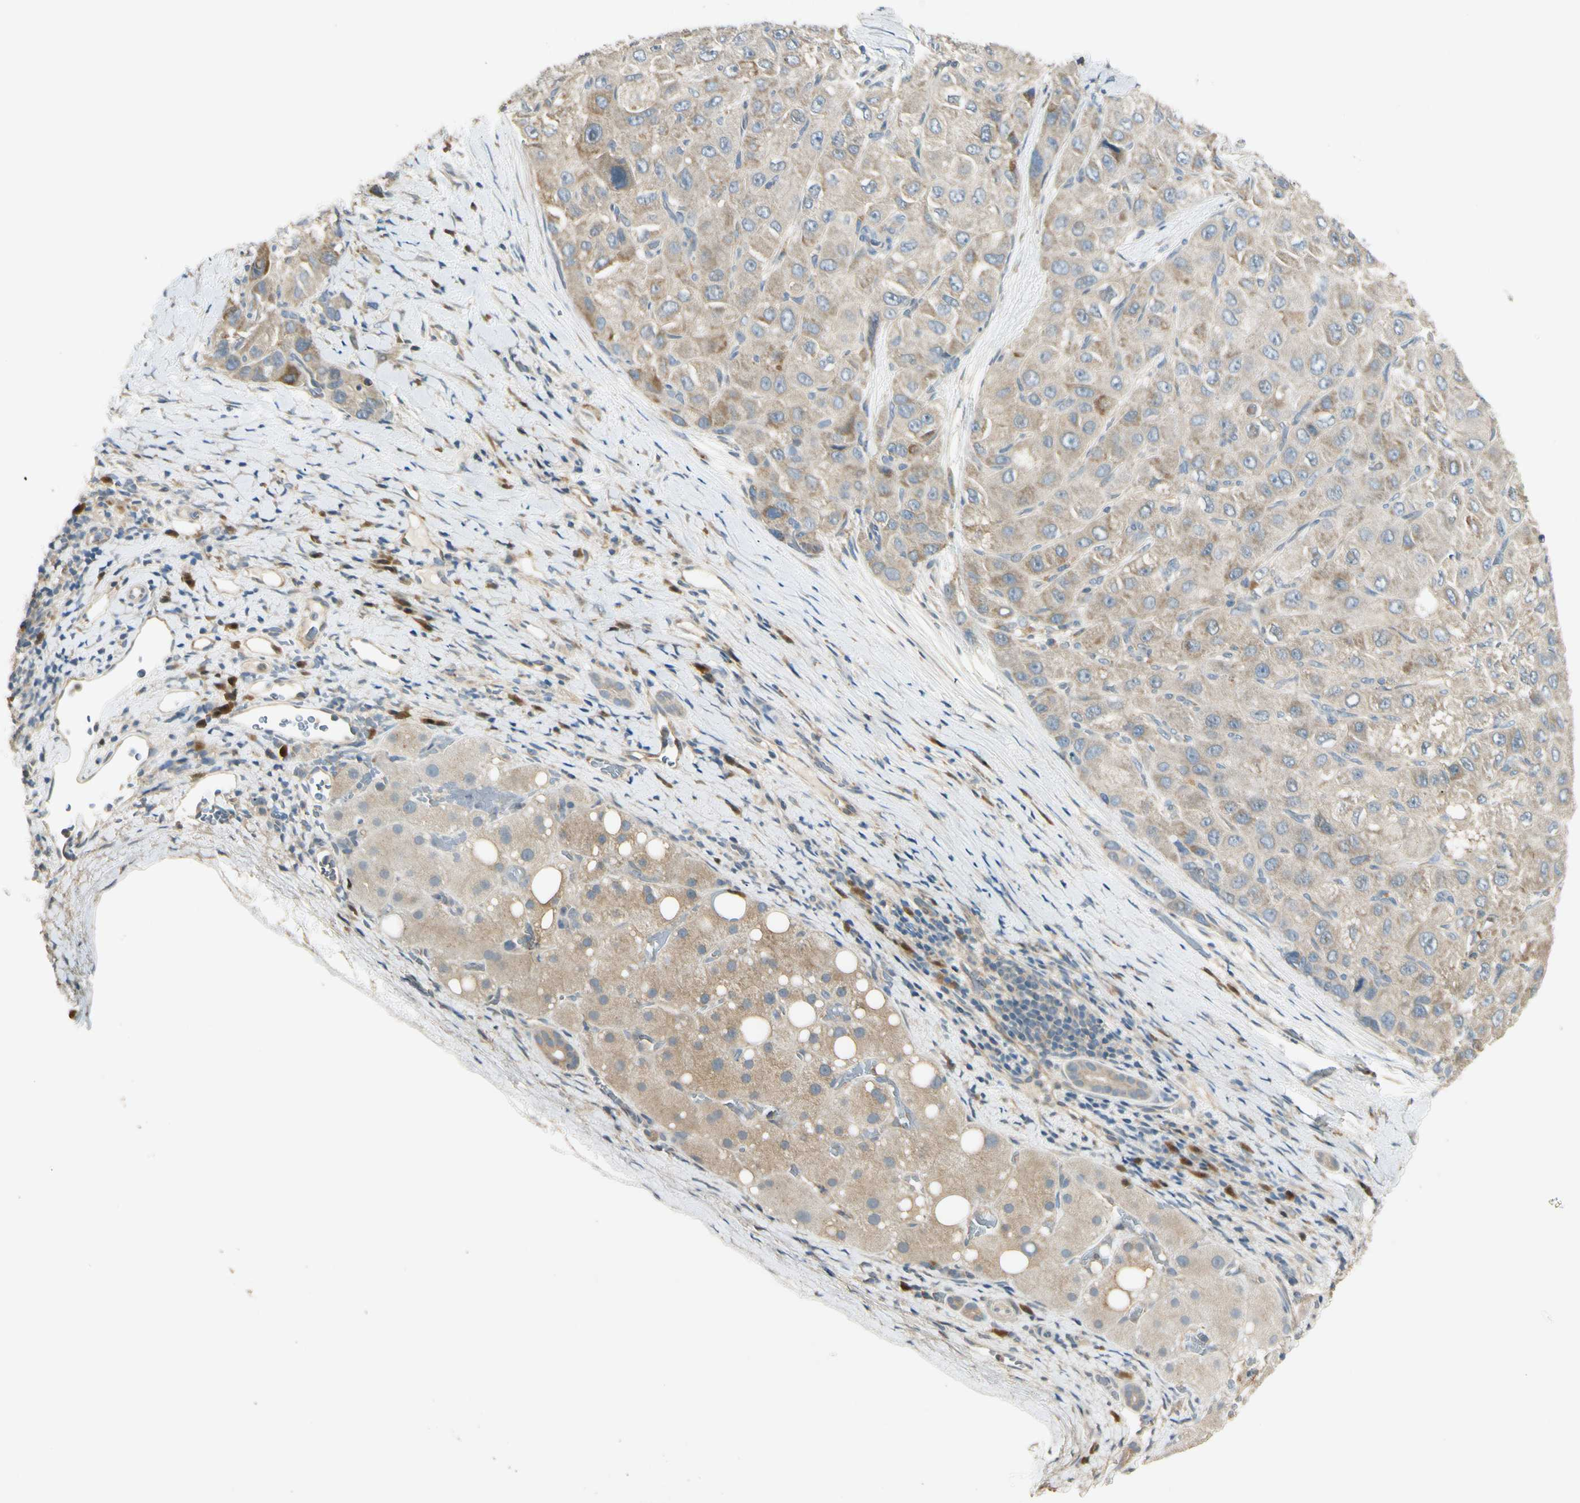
{"staining": {"intensity": "weak", "quantity": ">75%", "location": "cytoplasmic/membranous"}, "tissue": "liver cancer", "cell_type": "Tumor cells", "image_type": "cancer", "snomed": [{"axis": "morphology", "description": "Carcinoma, Hepatocellular, NOS"}, {"axis": "topography", "description": "Liver"}], "caption": "Immunohistochemical staining of human liver cancer reveals low levels of weak cytoplasmic/membranous protein staining in approximately >75% of tumor cells.", "gene": "PLXNA1", "patient": {"sex": "male", "age": 80}}